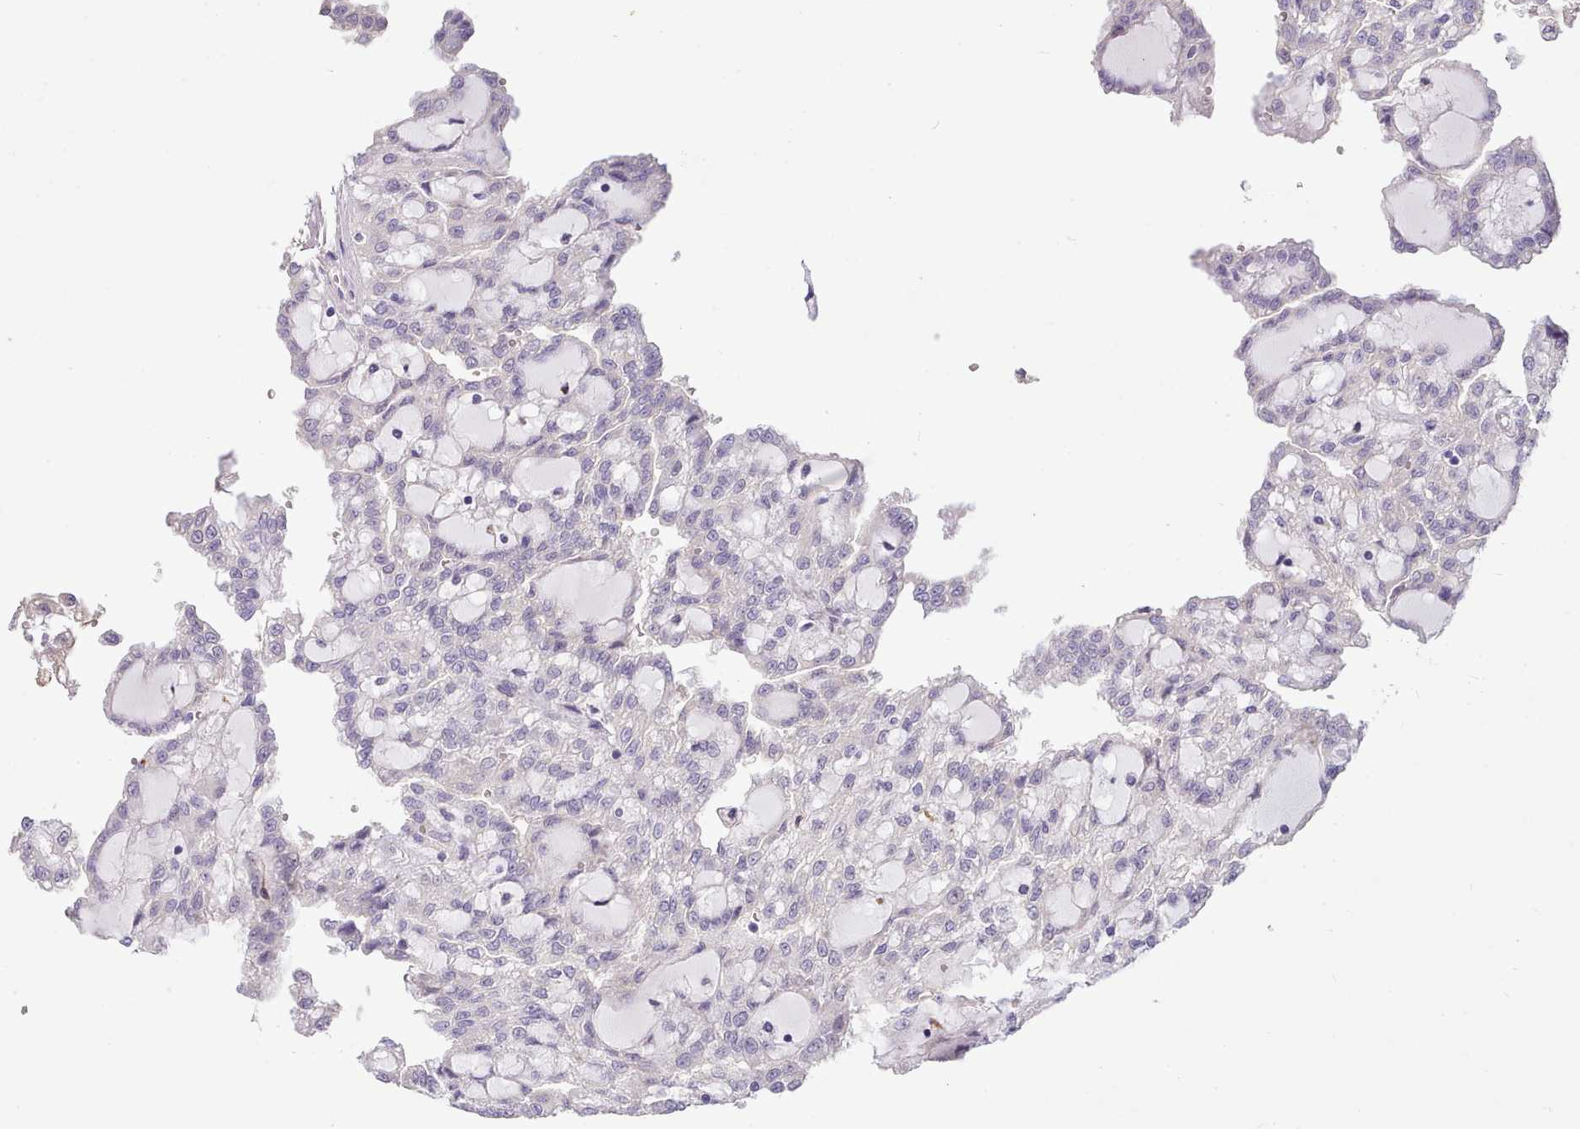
{"staining": {"intensity": "negative", "quantity": "none", "location": "none"}, "tissue": "renal cancer", "cell_type": "Tumor cells", "image_type": "cancer", "snomed": [{"axis": "morphology", "description": "Adenocarcinoma, NOS"}, {"axis": "topography", "description": "Kidney"}], "caption": "Human renal cancer (adenocarcinoma) stained for a protein using IHC exhibits no positivity in tumor cells.", "gene": "HOXB7", "patient": {"sex": "male", "age": 63}}